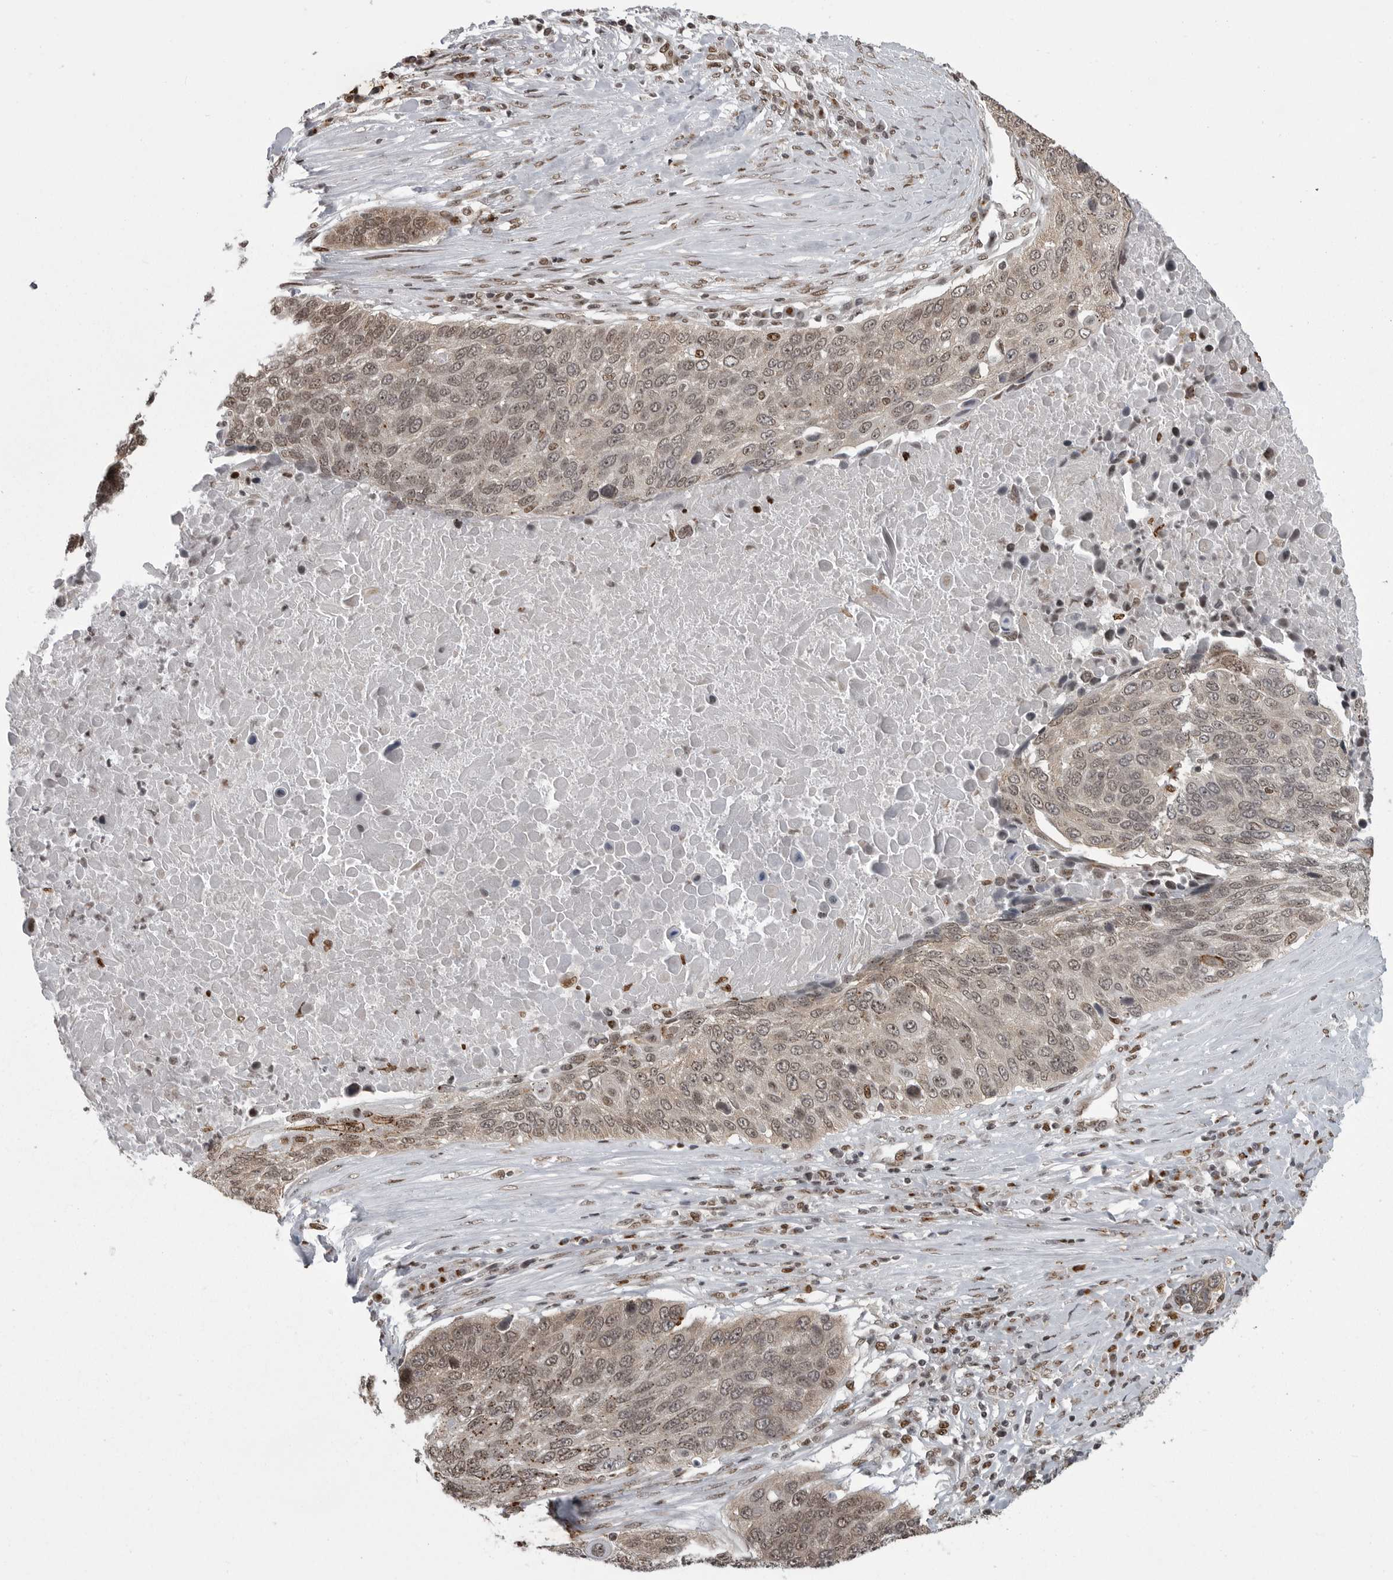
{"staining": {"intensity": "weak", "quantity": ">75%", "location": "nuclear"}, "tissue": "lung cancer", "cell_type": "Tumor cells", "image_type": "cancer", "snomed": [{"axis": "morphology", "description": "Squamous cell carcinoma, NOS"}, {"axis": "topography", "description": "Lung"}], "caption": "Approximately >75% of tumor cells in lung cancer show weak nuclear protein positivity as visualized by brown immunohistochemical staining.", "gene": "YAF2", "patient": {"sex": "male", "age": 66}}